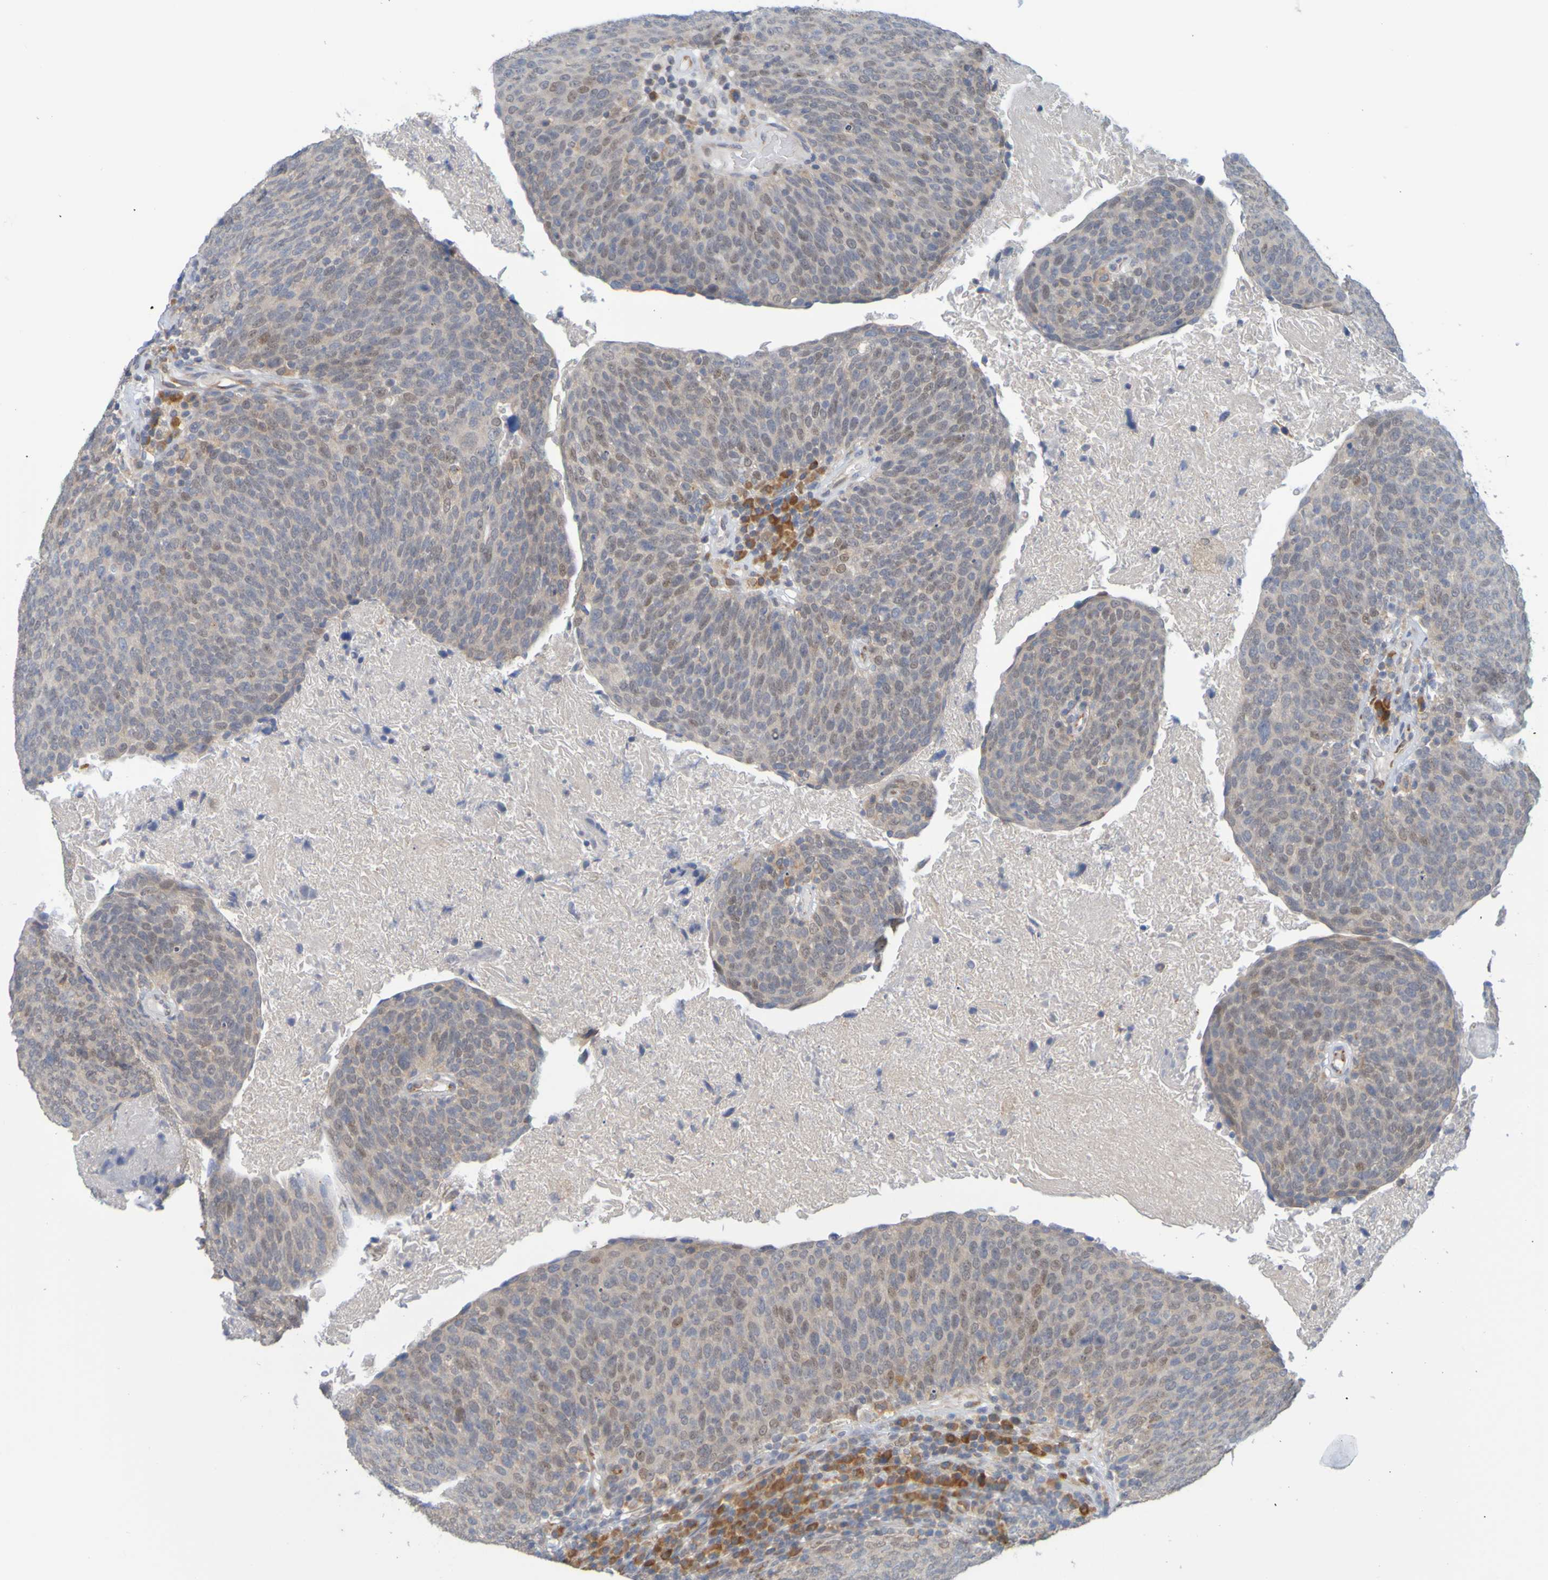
{"staining": {"intensity": "weak", "quantity": ">75%", "location": "cytoplasmic/membranous,nuclear"}, "tissue": "head and neck cancer", "cell_type": "Tumor cells", "image_type": "cancer", "snomed": [{"axis": "morphology", "description": "Squamous cell carcinoma, NOS"}, {"axis": "morphology", "description": "Squamous cell carcinoma, metastatic, NOS"}, {"axis": "topography", "description": "Lymph node"}, {"axis": "topography", "description": "Head-Neck"}], "caption": "Weak cytoplasmic/membranous and nuclear expression for a protein is appreciated in about >75% of tumor cells of metastatic squamous cell carcinoma (head and neck) using IHC.", "gene": "MOGS", "patient": {"sex": "male", "age": 62}}